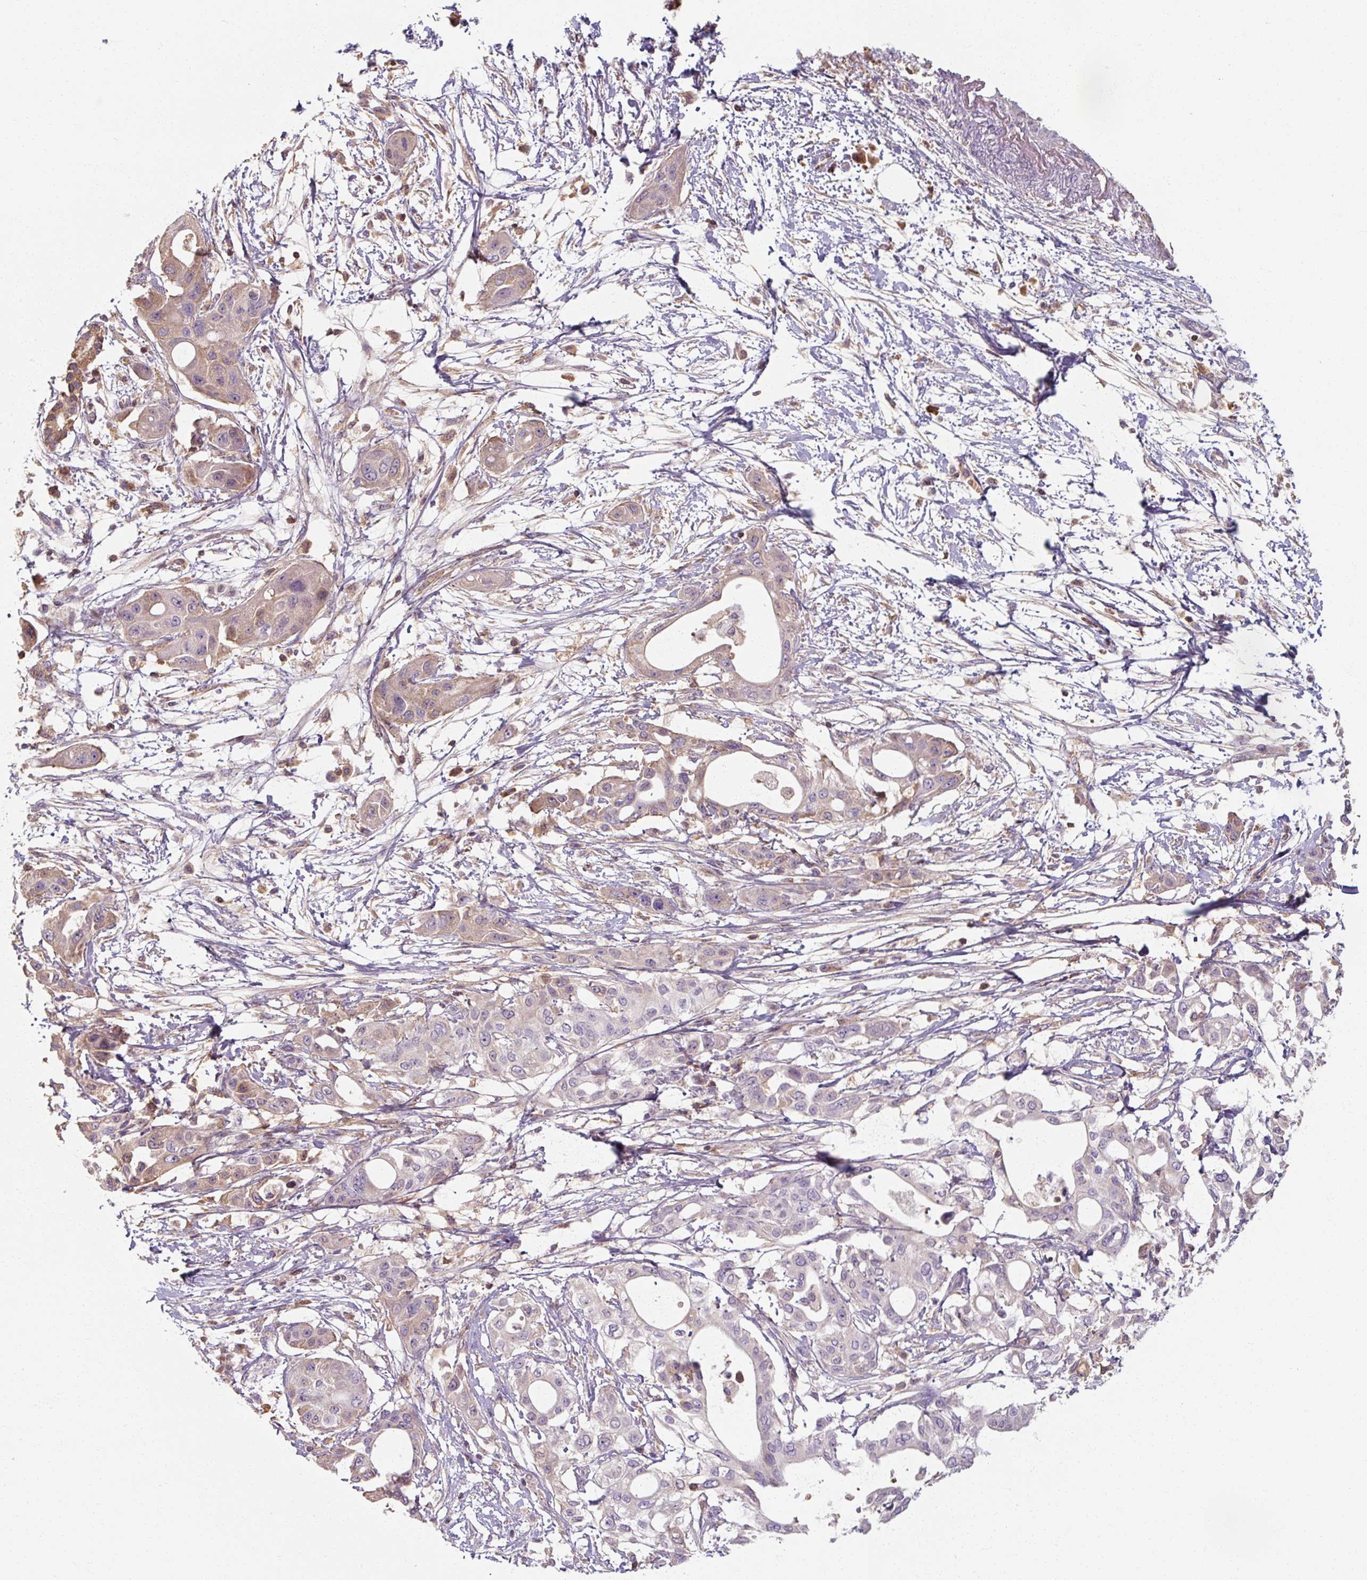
{"staining": {"intensity": "weak", "quantity": "<25%", "location": "cytoplasmic/membranous"}, "tissue": "pancreatic cancer", "cell_type": "Tumor cells", "image_type": "cancer", "snomed": [{"axis": "morphology", "description": "Adenocarcinoma, NOS"}, {"axis": "topography", "description": "Pancreas"}], "caption": "The image reveals no significant expression in tumor cells of adenocarcinoma (pancreatic).", "gene": "TSEN54", "patient": {"sex": "male", "age": 68}}